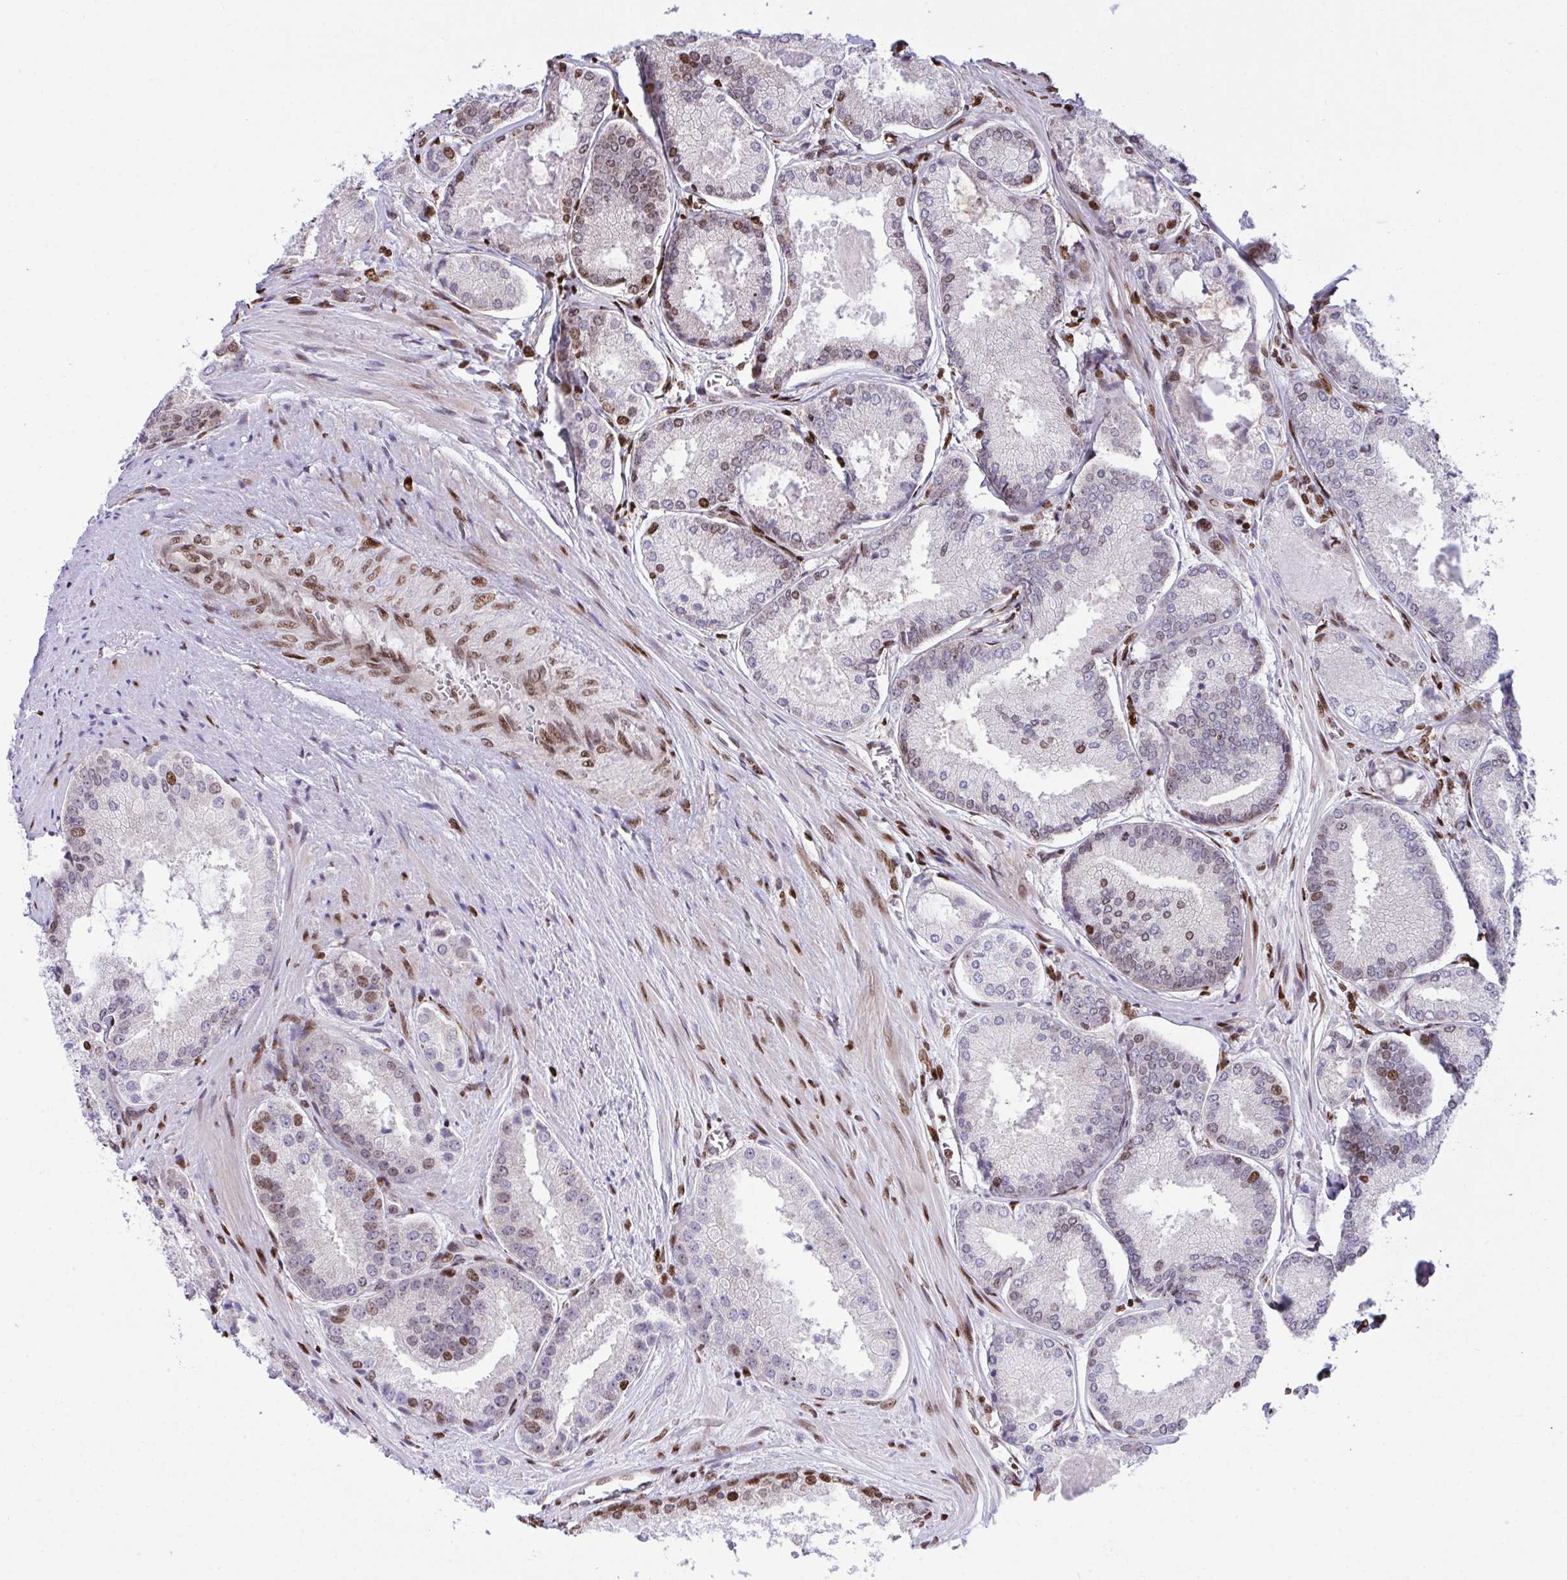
{"staining": {"intensity": "moderate", "quantity": "<25%", "location": "nuclear"}, "tissue": "prostate cancer", "cell_type": "Tumor cells", "image_type": "cancer", "snomed": [{"axis": "morphology", "description": "Adenocarcinoma, High grade"}, {"axis": "topography", "description": "Prostate"}], "caption": "Human prostate cancer stained for a protein (brown) reveals moderate nuclear positive expression in about <25% of tumor cells.", "gene": "RAPGEF5", "patient": {"sex": "male", "age": 73}}